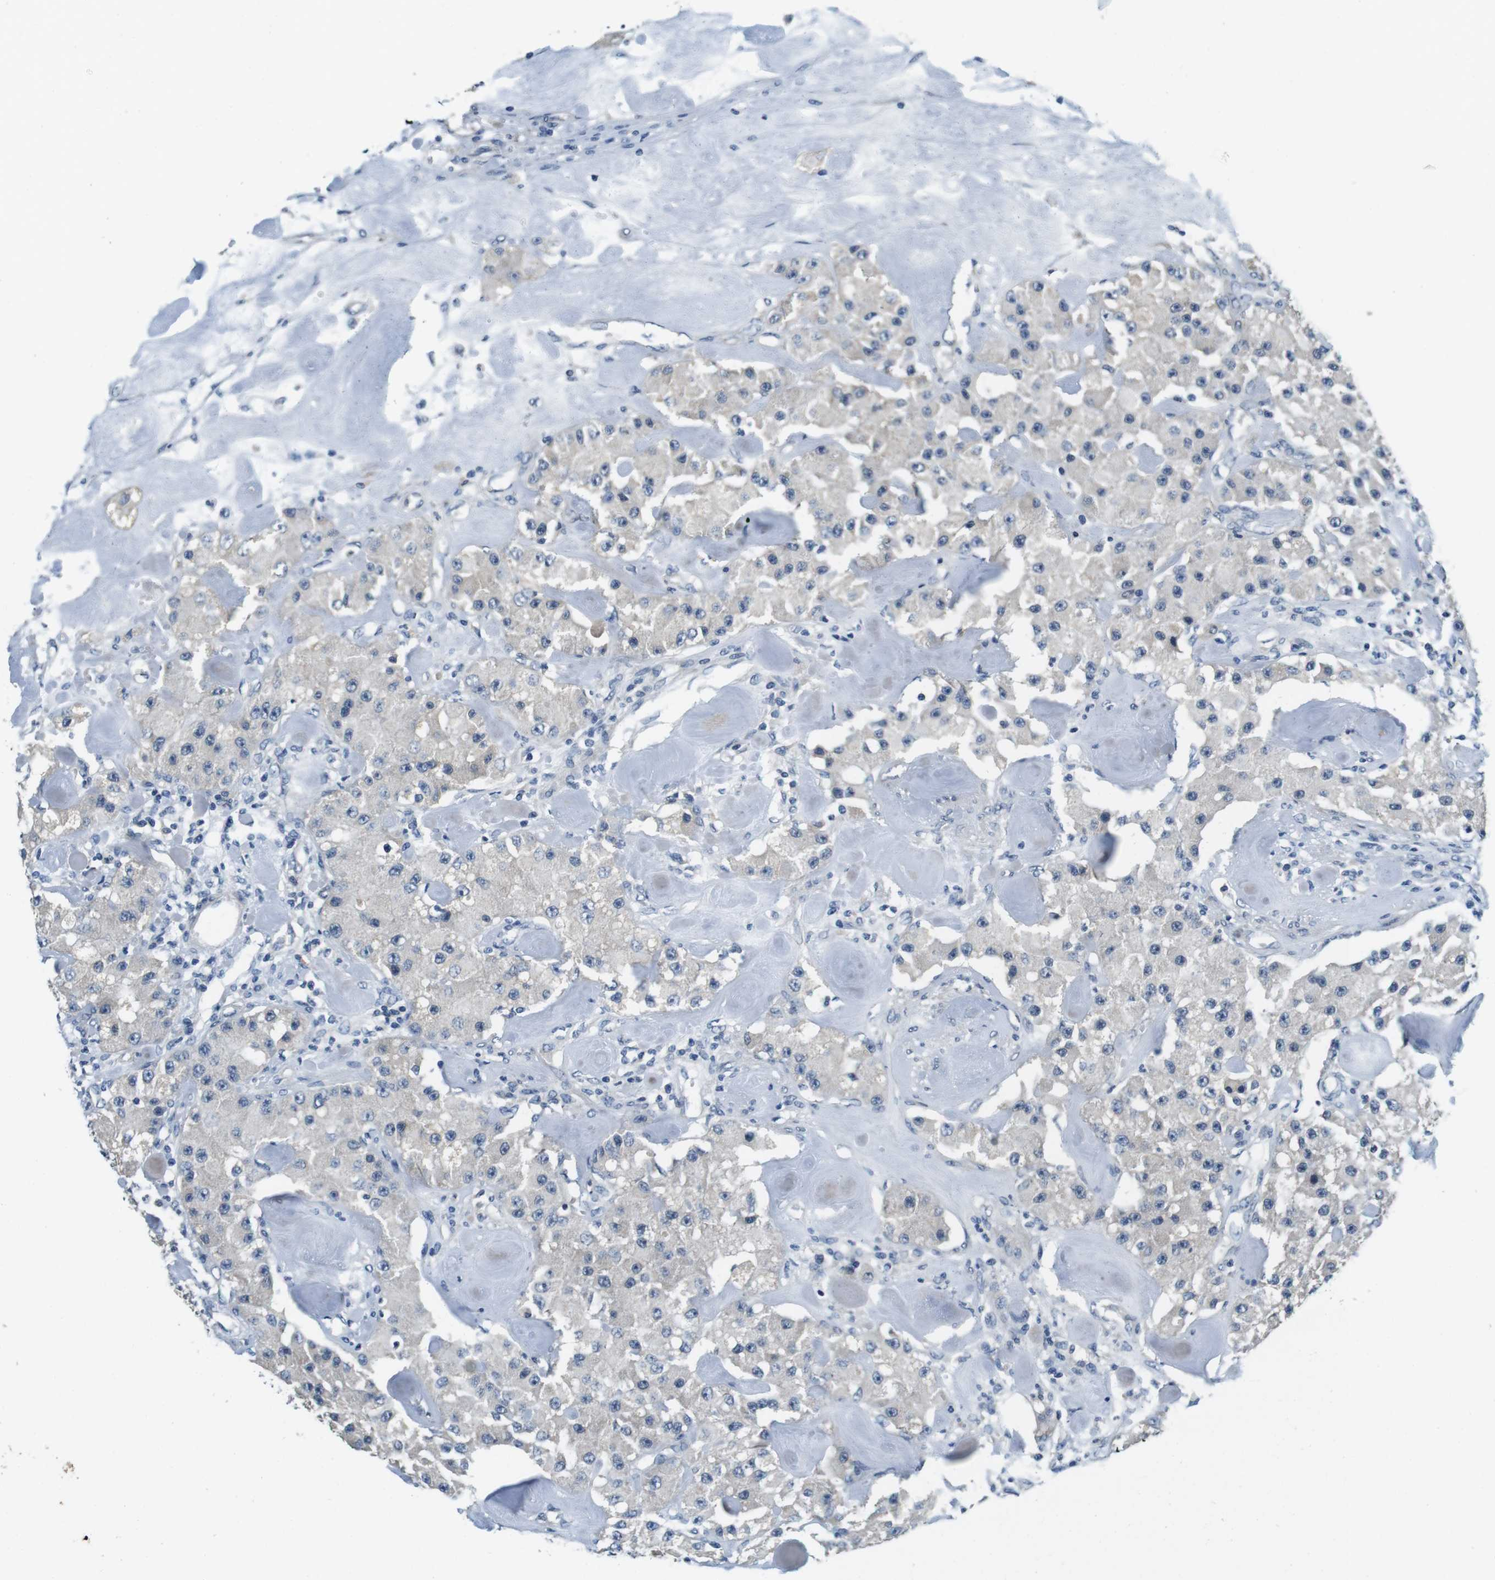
{"staining": {"intensity": "negative", "quantity": "none", "location": "none"}, "tissue": "carcinoid", "cell_type": "Tumor cells", "image_type": "cancer", "snomed": [{"axis": "morphology", "description": "Carcinoid, malignant, NOS"}, {"axis": "topography", "description": "Pancreas"}], "caption": "A high-resolution photomicrograph shows immunohistochemistry staining of carcinoid, which displays no significant expression in tumor cells.", "gene": "DTNA", "patient": {"sex": "male", "age": 41}}